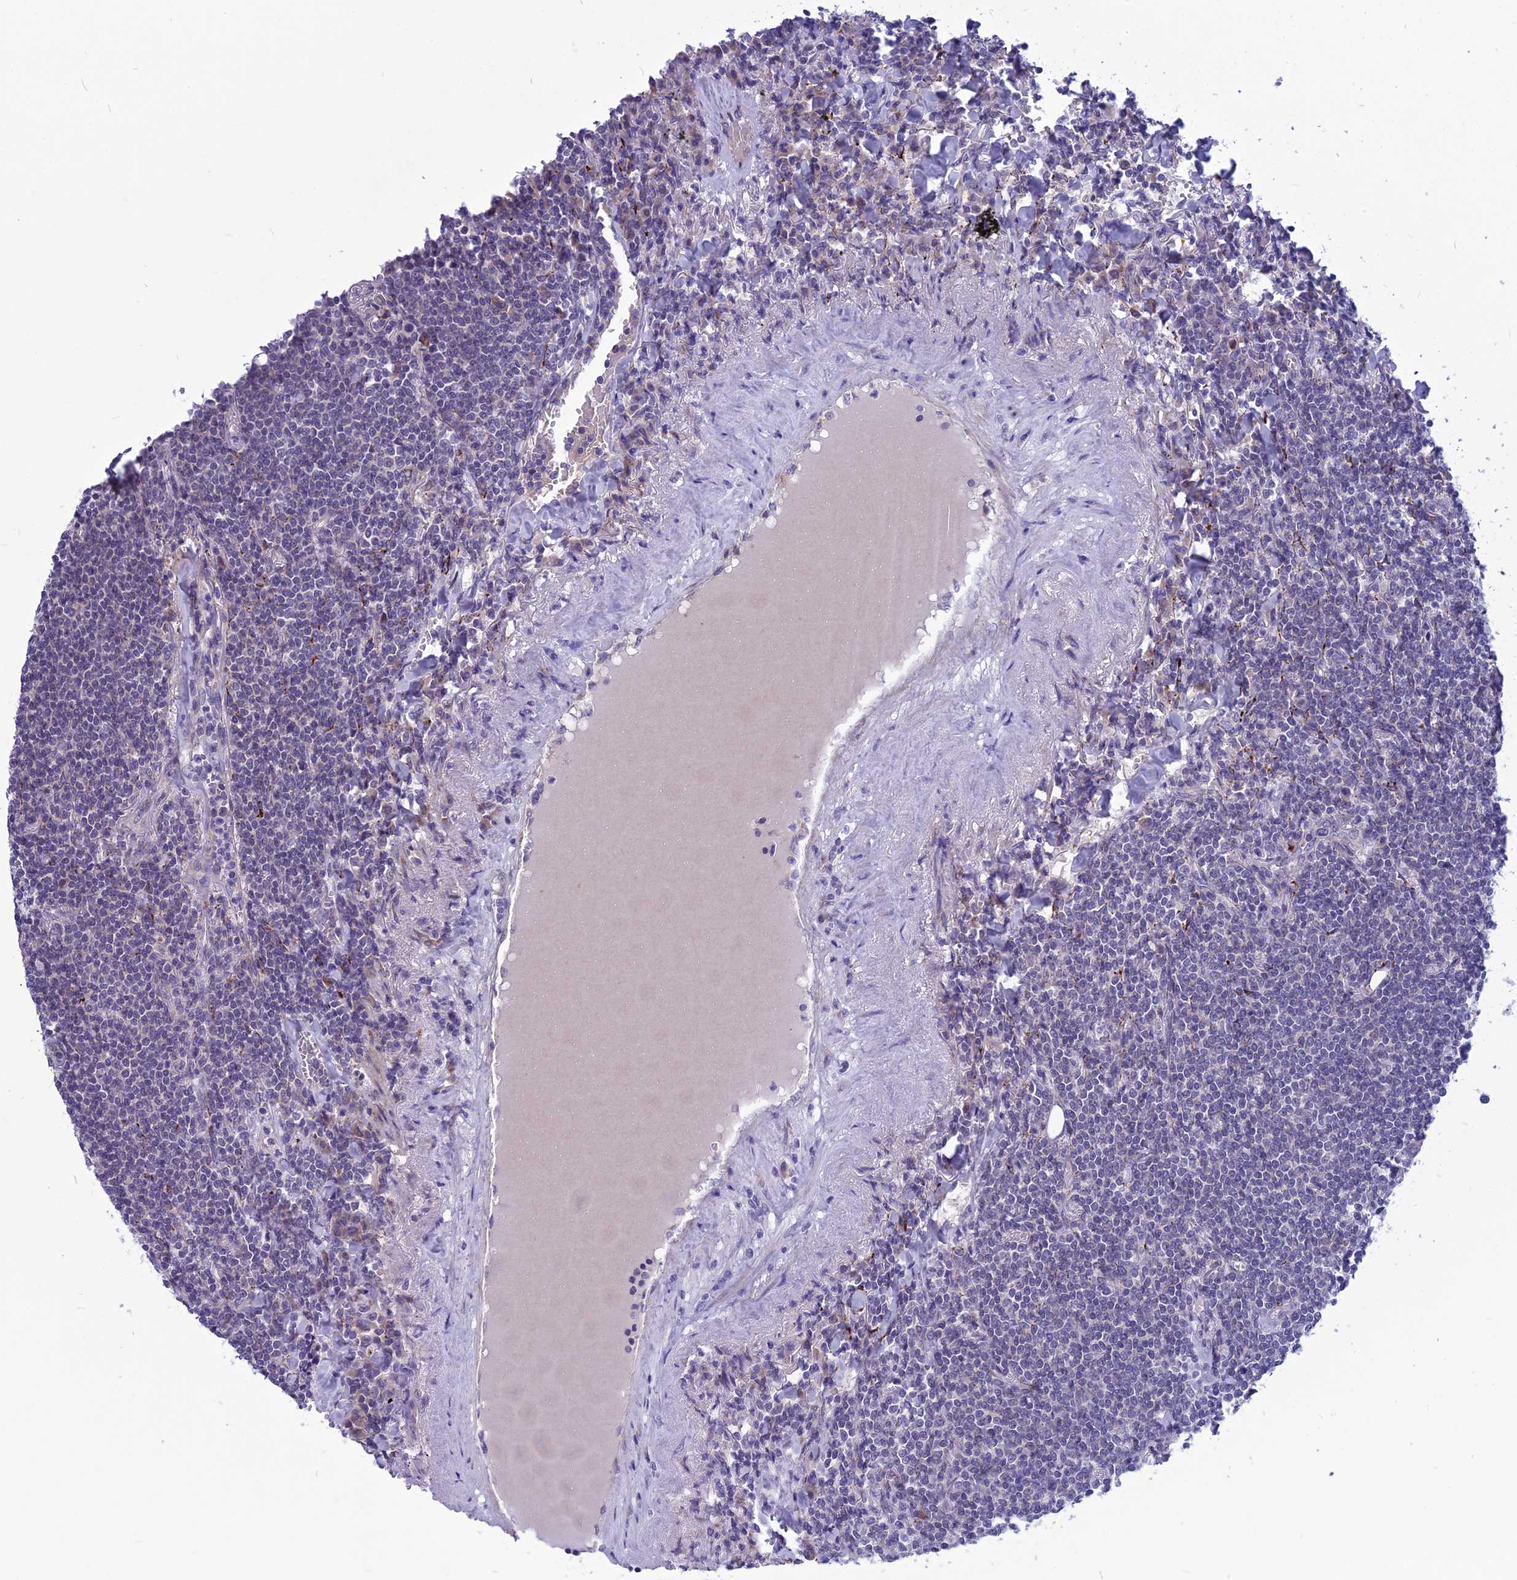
{"staining": {"intensity": "negative", "quantity": "none", "location": "none"}, "tissue": "lymphoma", "cell_type": "Tumor cells", "image_type": "cancer", "snomed": [{"axis": "morphology", "description": "Malignant lymphoma, non-Hodgkin's type, Low grade"}, {"axis": "topography", "description": "Lung"}], "caption": "An image of lymphoma stained for a protein demonstrates no brown staining in tumor cells.", "gene": "PSMF1", "patient": {"sex": "female", "age": 71}}